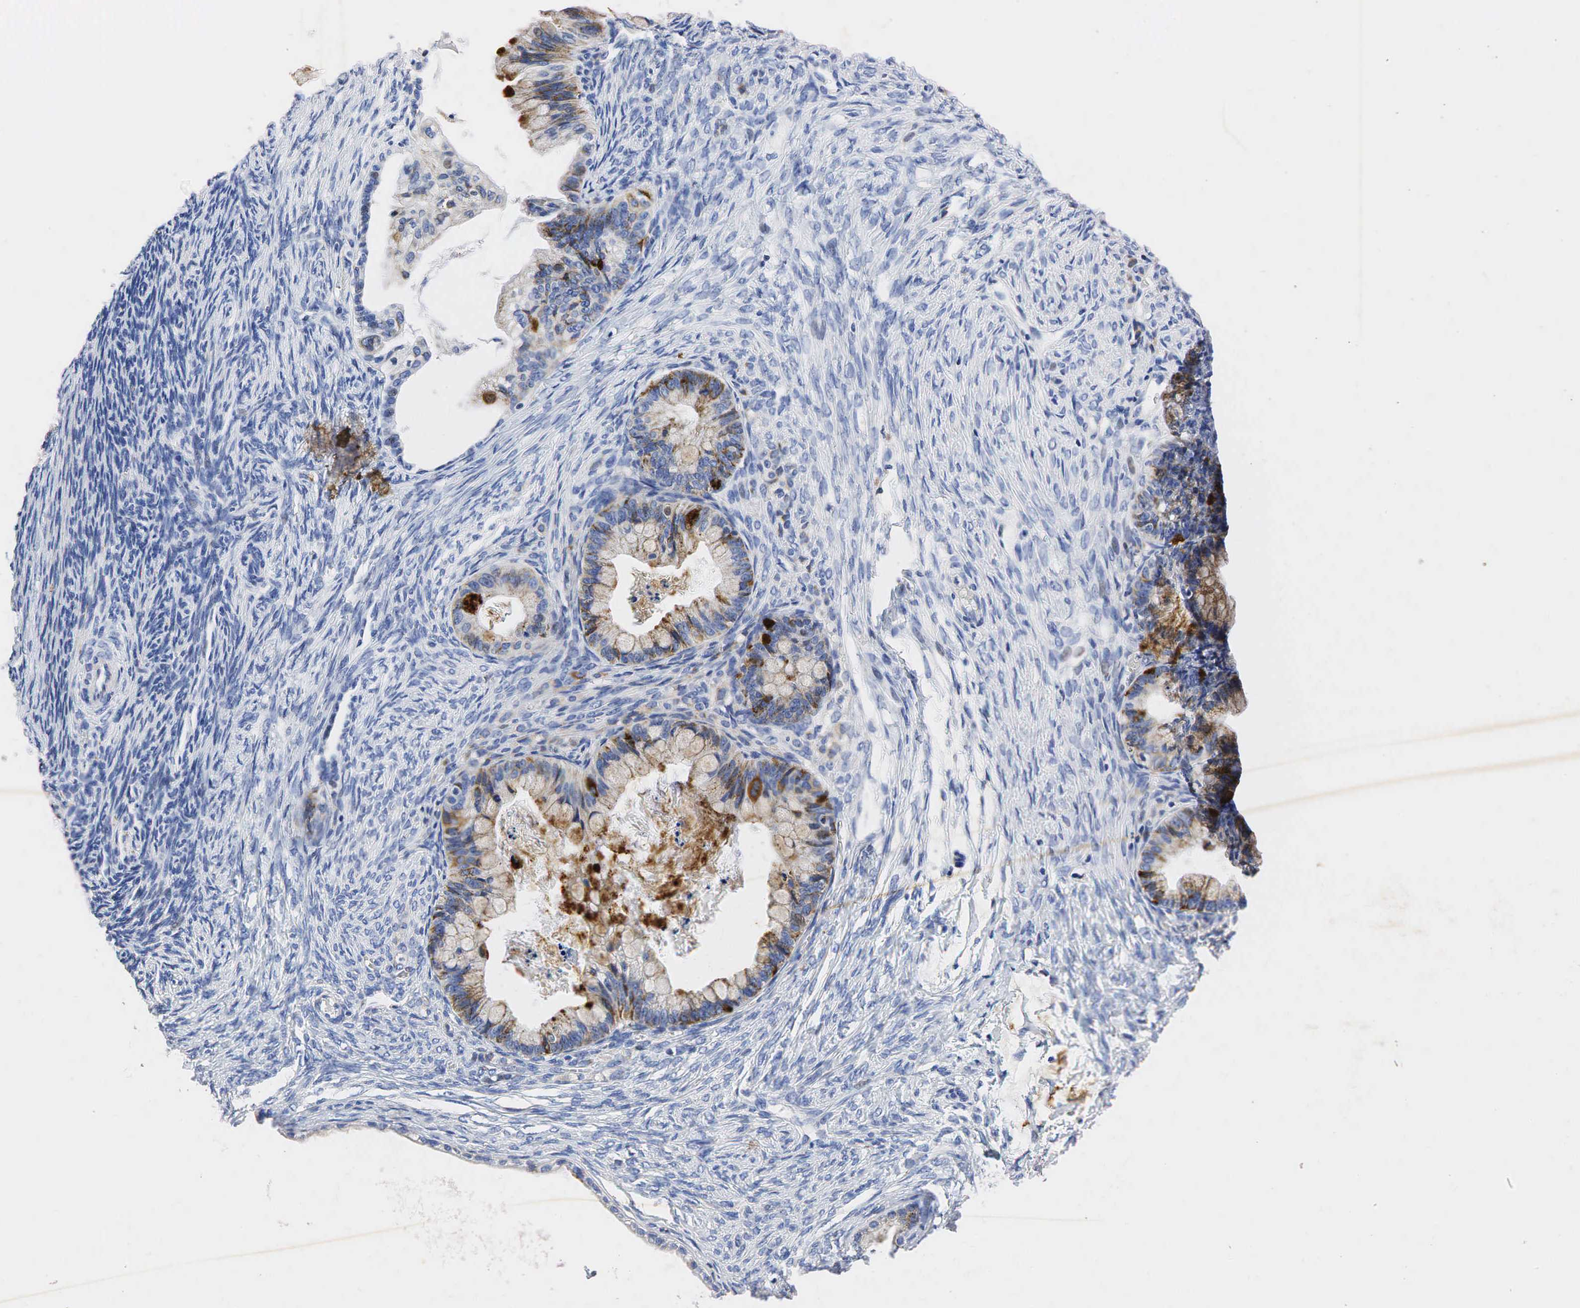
{"staining": {"intensity": "moderate", "quantity": "25%-75%", "location": "cytoplasmic/membranous"}, "tissue": "ovarian cancer", "cell_type": "Tumor cells", "image_type": "cancer", "snomed": [{"axis": "morphology", "description": "Cystadenocarcinoma, mucinous, NOS"}, {"axis": "topography", "description": "Ovary"}], "caption": "Protein staining of ovarian cancer tissue reveals moderate cytoplasmic/membranous staining in about 25%-75% of tumor cells.", "gene": "SYP", "patient": {"sex": "female", "age": 57}}